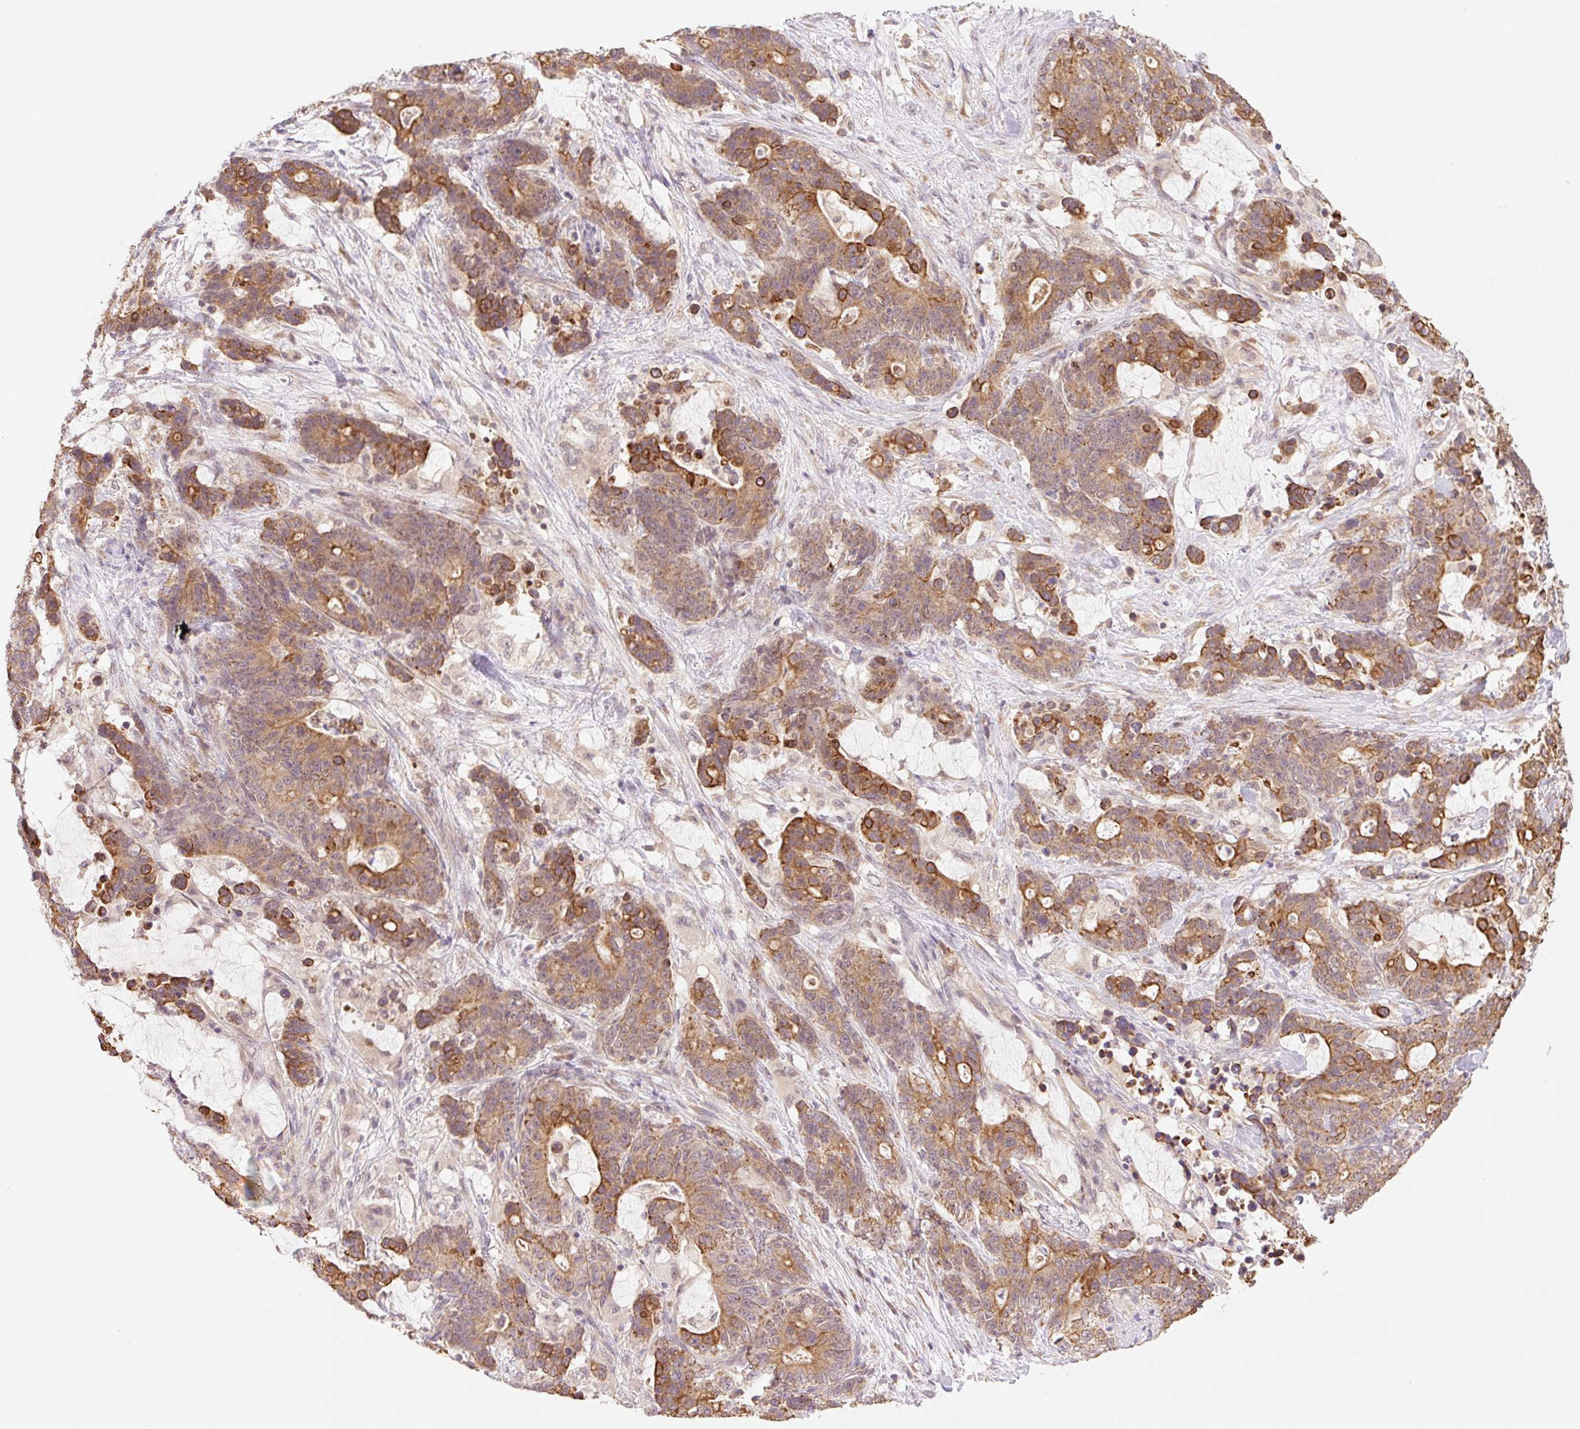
{"staining": {"intensity": "strong", "quantity": ">75%", "location": "cytoplasmic/membranous"}, "tissue": "stomach cancer", "cell_type": "Tumor cells", "image_type": "cancer", "snomed": [{"axis": "morphology", "description": "Normal tissue, NOS"}, {"axis": "morphology", "description": "Adenocarcinoma, NOS"}, {"axis": "topography", "description": "Stomach"}], "caption": "Tumor cells exhibit high levels of strong cytoplasmic/membranous staining in approximately >75% of cells in stomach cancer. Immunohistochemistry (ihc) stains the protein of interest in brown and the nuclei are stained blue.", "gene": "YJU2B", "patient": {"sex": "female", "age": 64}}